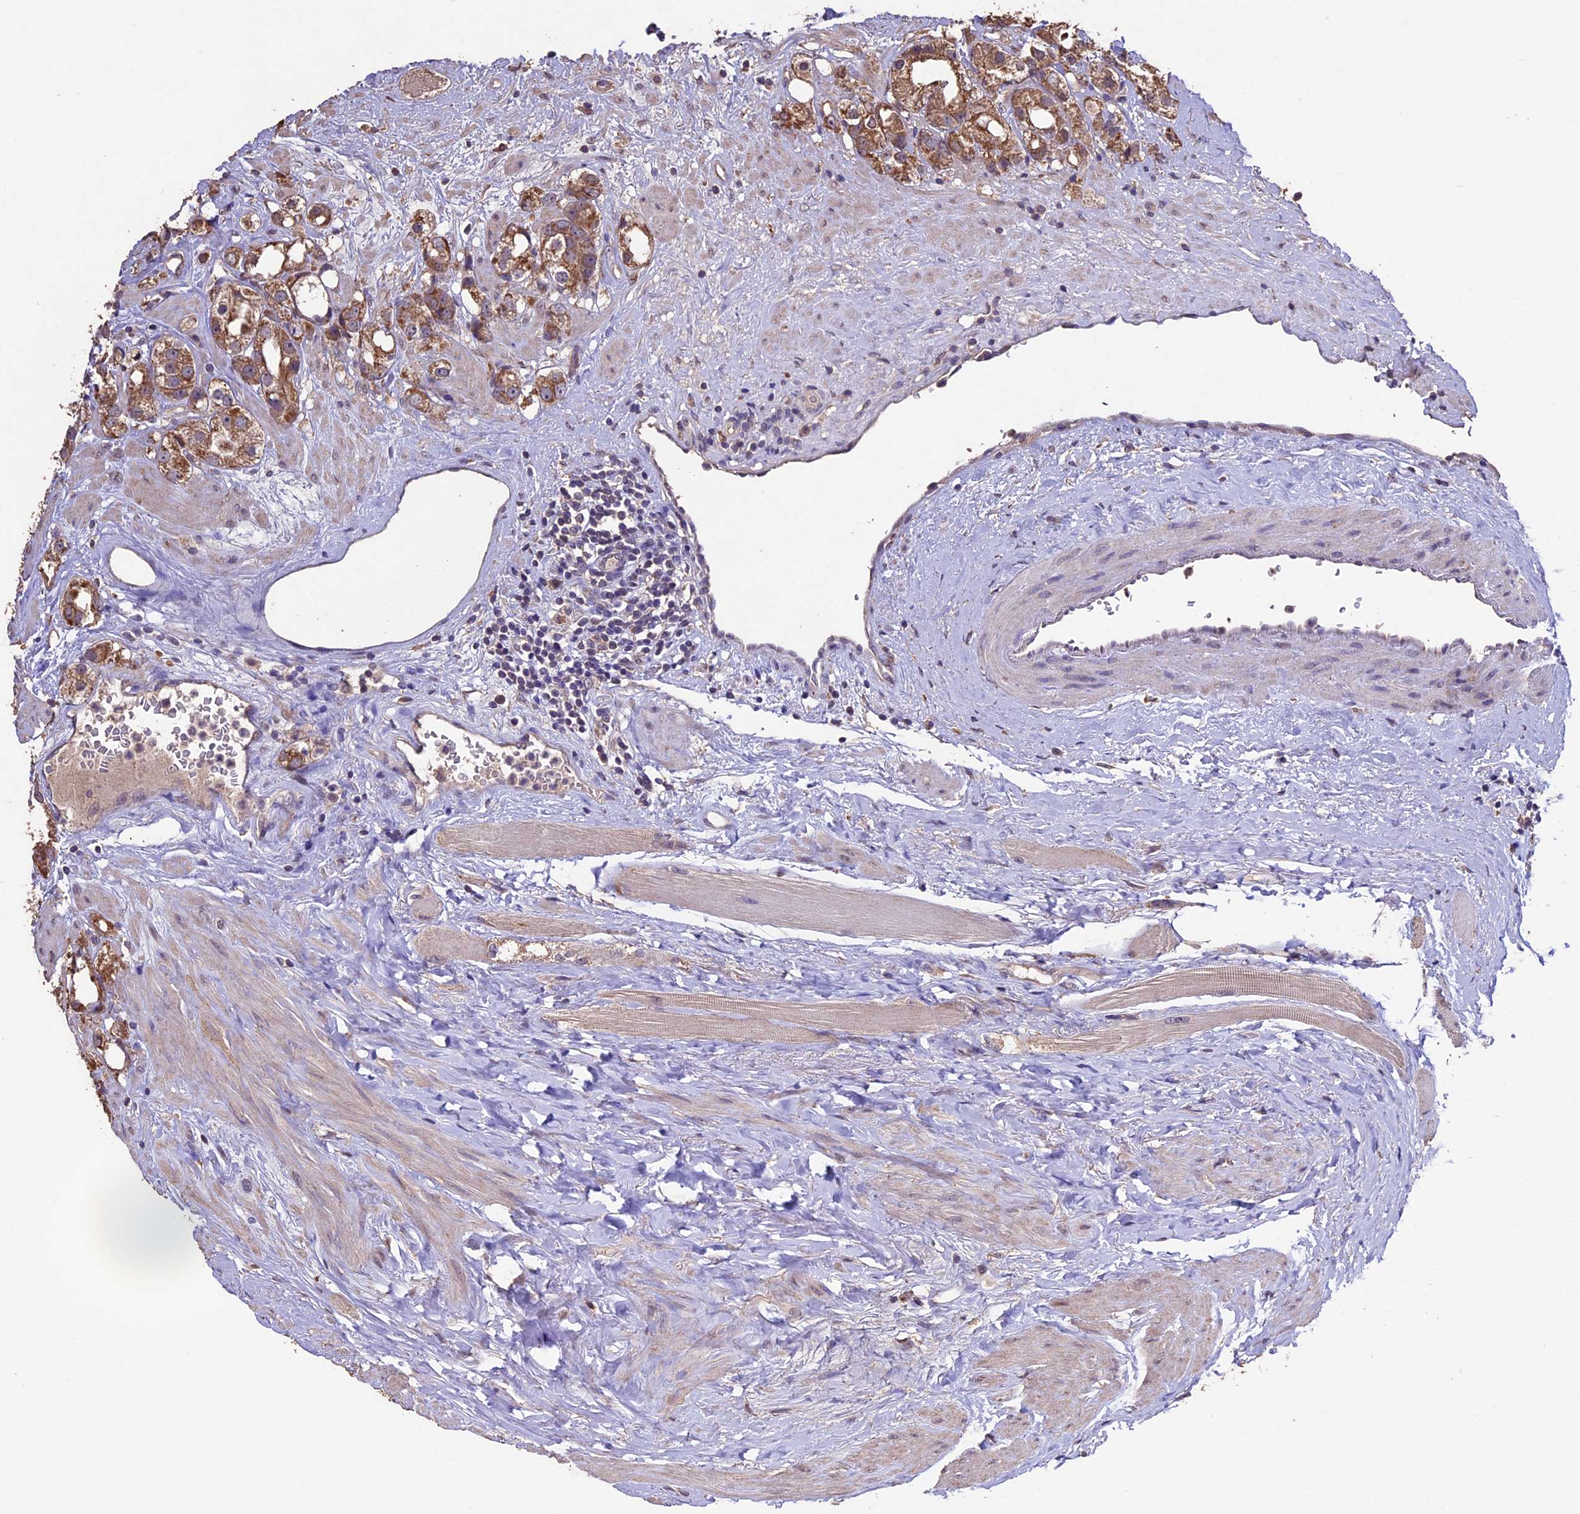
{"staining": {"intensity": "moderate", "quantity": ">75%", "location": "cytoplasmic/membranous"}, "tissue": "prostate cancer", "cell_type": "Tumor cells", "image_type": "cancer", "snomed": [{"axis": "morphology", "description": "Adenocarcinoma, NOS"}, {"axis": "topography", "description": "Prostate"}], "caption": "Human prostate adenocarcinoma stained for a protein (brown) demonstrates moderate cytoplasmic/membranous positive positivity in approximately >75% of tumor cells.", "gene": "DIS3L", "patient": {"sex": "male", "age": 79}}